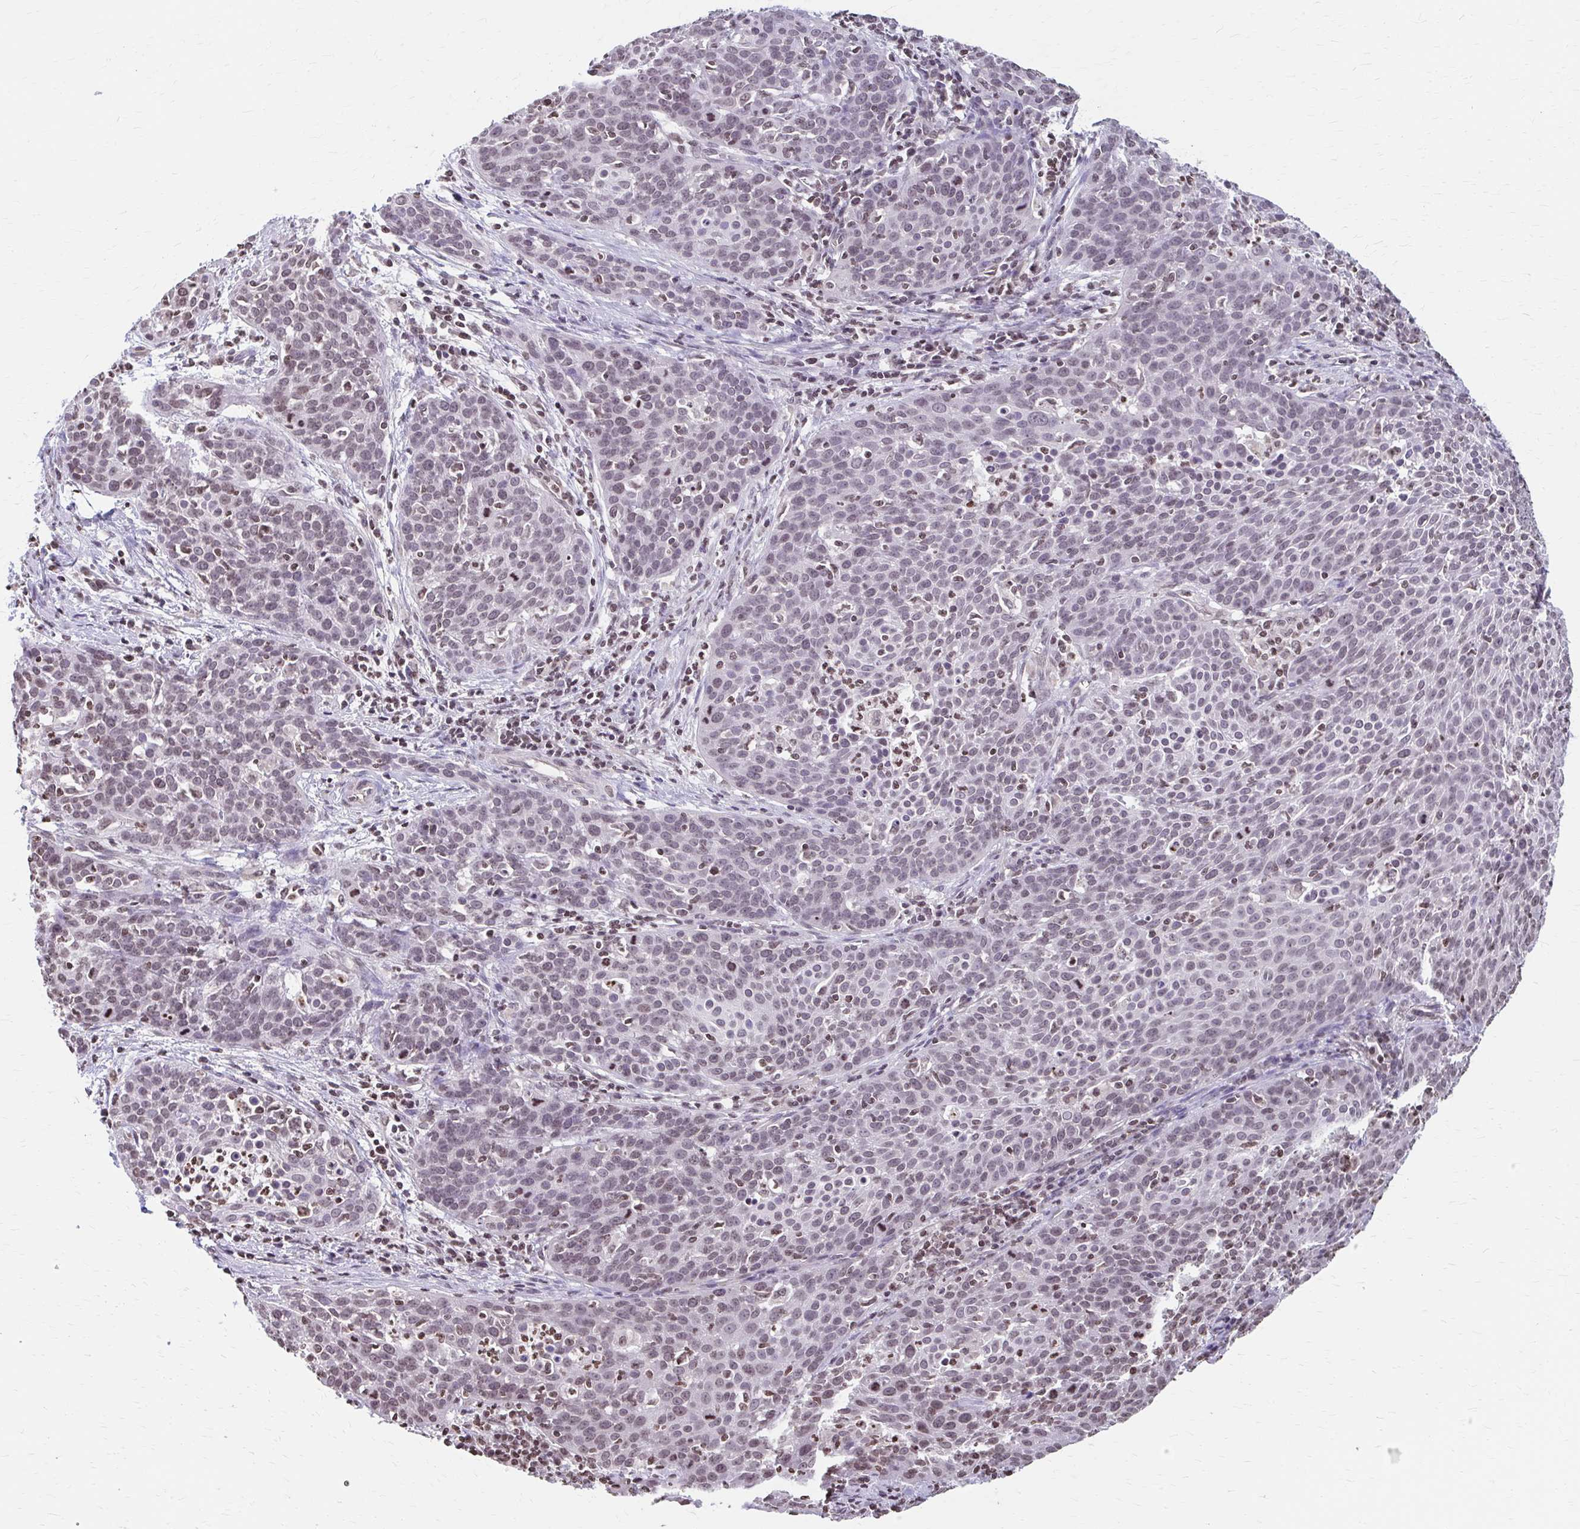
{"staining": {"intensity": "moderate", "quantity": "25%-75%", "location": "nuclear"}, "tissue": "cervical cancer", "cell_type": "Tumor cells", "image_type": "cancer", "snomed": [{"axis": "morphology", "description": "Squamous cell carcinoma, NOS"}, {"axis": "topography", "description": "Cervix"}], "caption": "This image reveals immunohistochemistry (IHC) staining of cervical squamous cell carcinoma, with medium moderate nuclear positivity in about 25%-75% of tumor cells.", "gene": "ORC3", "patient": {"sex": "female", "age": 38}}